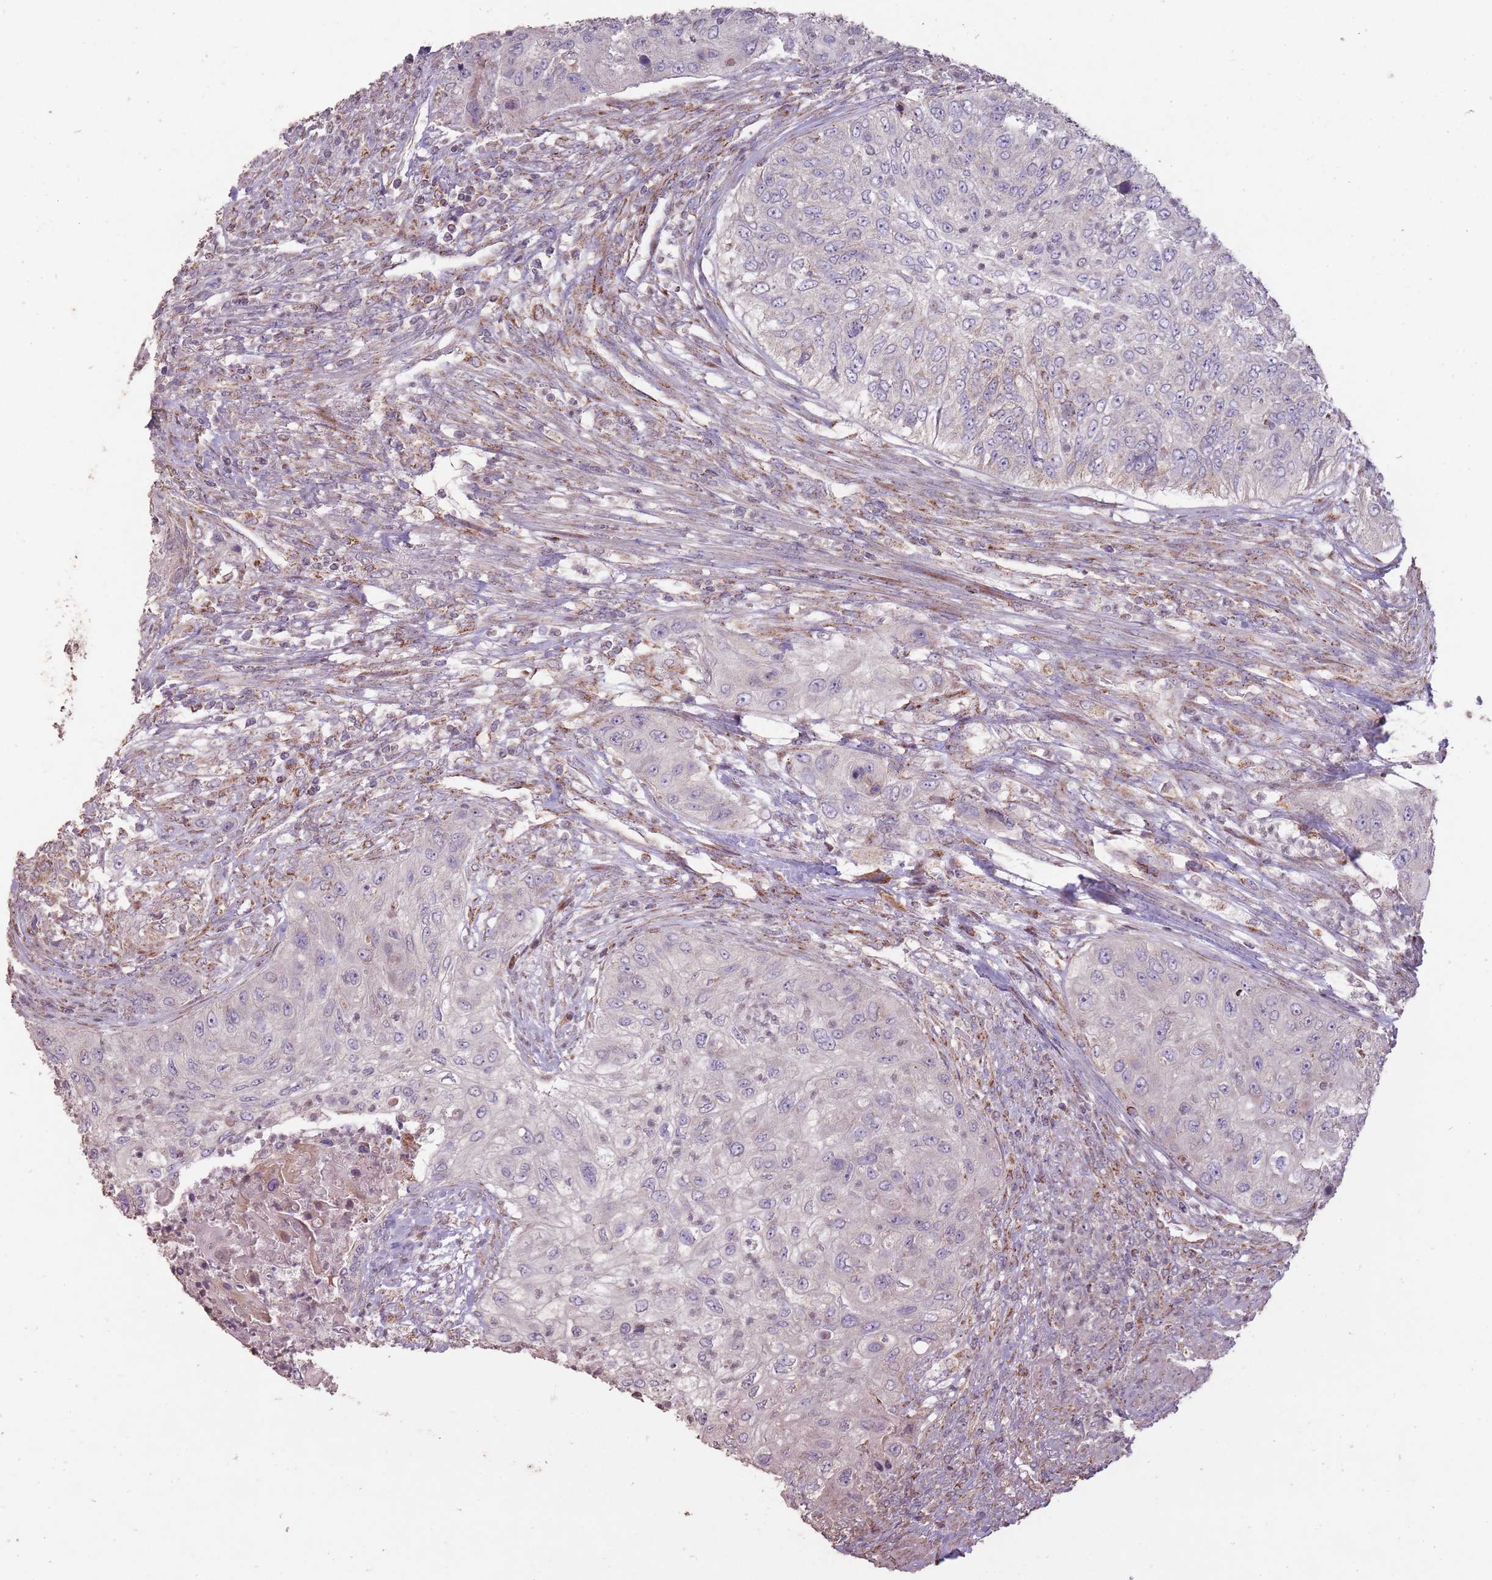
{"staining": {"intensity": "negative", "quantity": "none", "location": "none"}, "tissue": "urothelial cancer", "cell_type": "Tumor cells", "image_type": "cancer", "snomed": [{"axis": "morphology", "description": "Urothelial carcinoma, High grade"}, {"axis": "topography", "description": "Urinary bladder"}], "caption": "Immunohistochemical staining of human high-grade urothelial carcinoma shows no significant staining in tumor cells.", "gene": "CNOT8", "patient": {"sex": "female", "age": 60}}